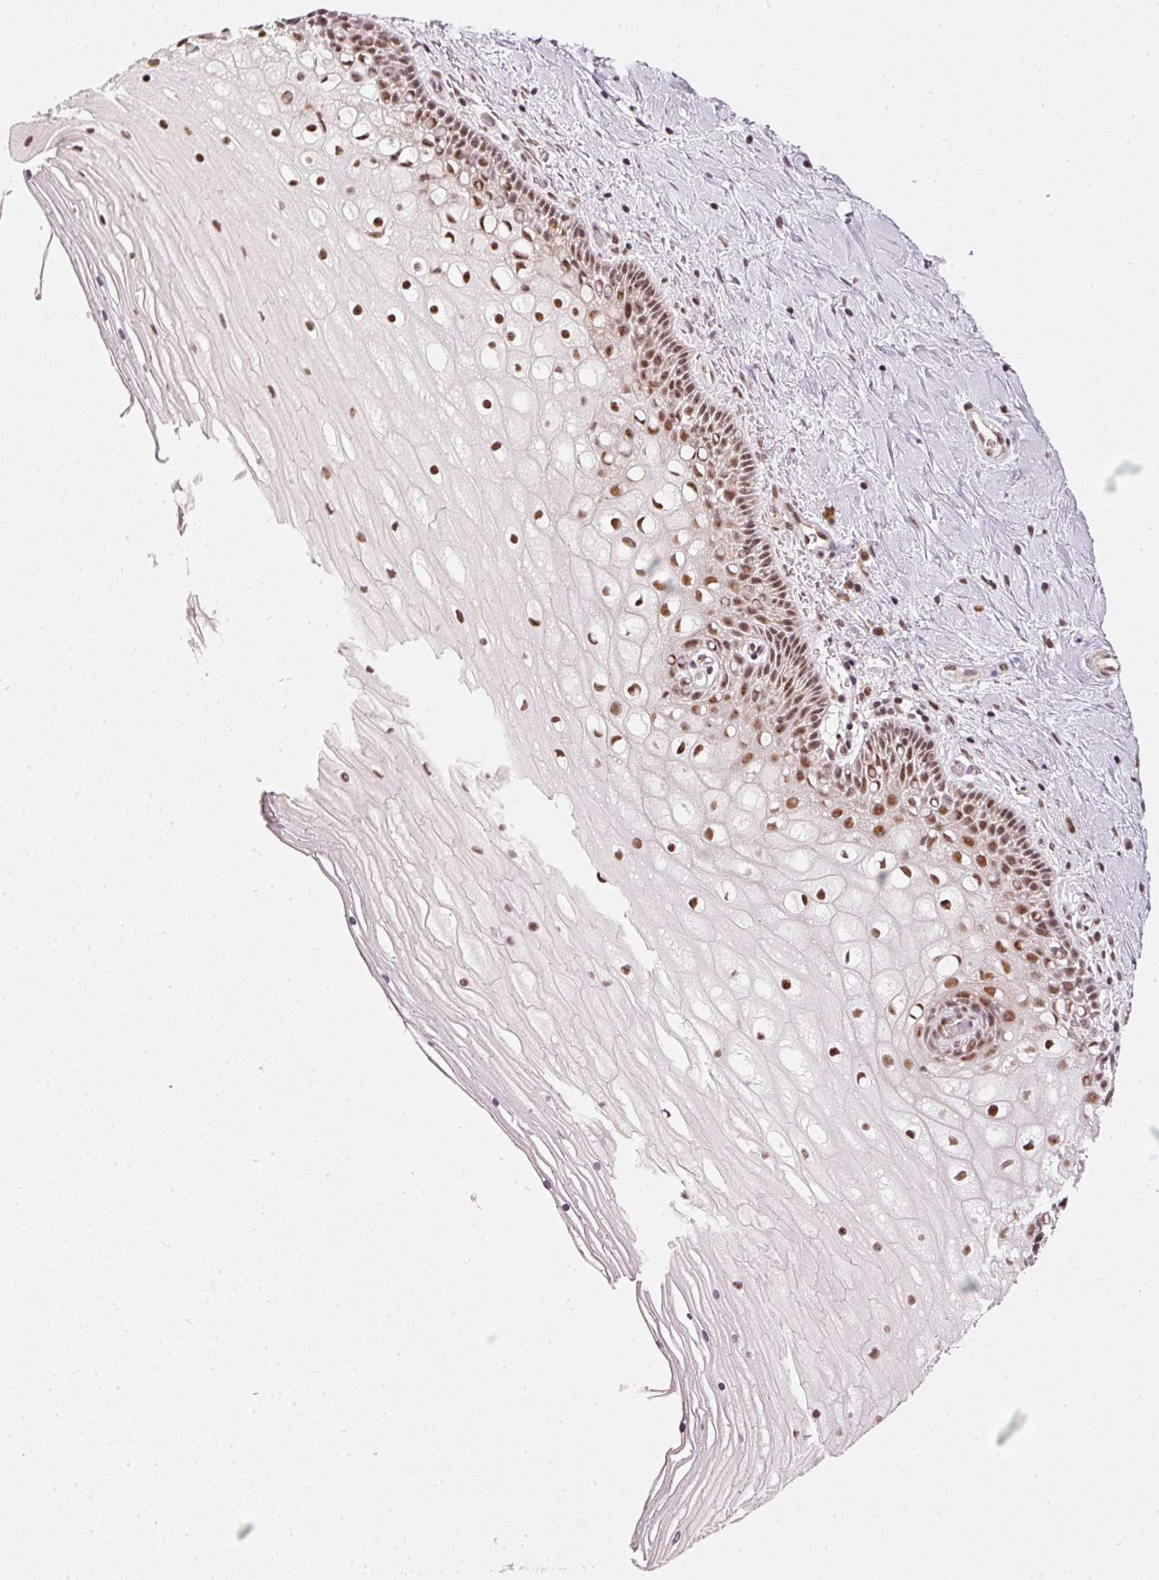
{"staining": {"intensity": "moderate", "quantity": ">75%", "location": "nuclear"}, "tissue": "cervix", "cell_type": "Glandular cells", "image_type": "normal", "snomed": [{"axis": "morphology", "description": "Normal tissue, NOS"}, {"axis": "topography", "description": "Cervix"}], "caption": "The micrograph shows staining of unremarkable cervix, revealing moderate nuclear protein staining (brown color) within glandular cells. (brown staining indicates protein expression, while blue staining denotes nuclei).", "gene": "THOC6", "patient": {"sex": "female", "age": 36}}